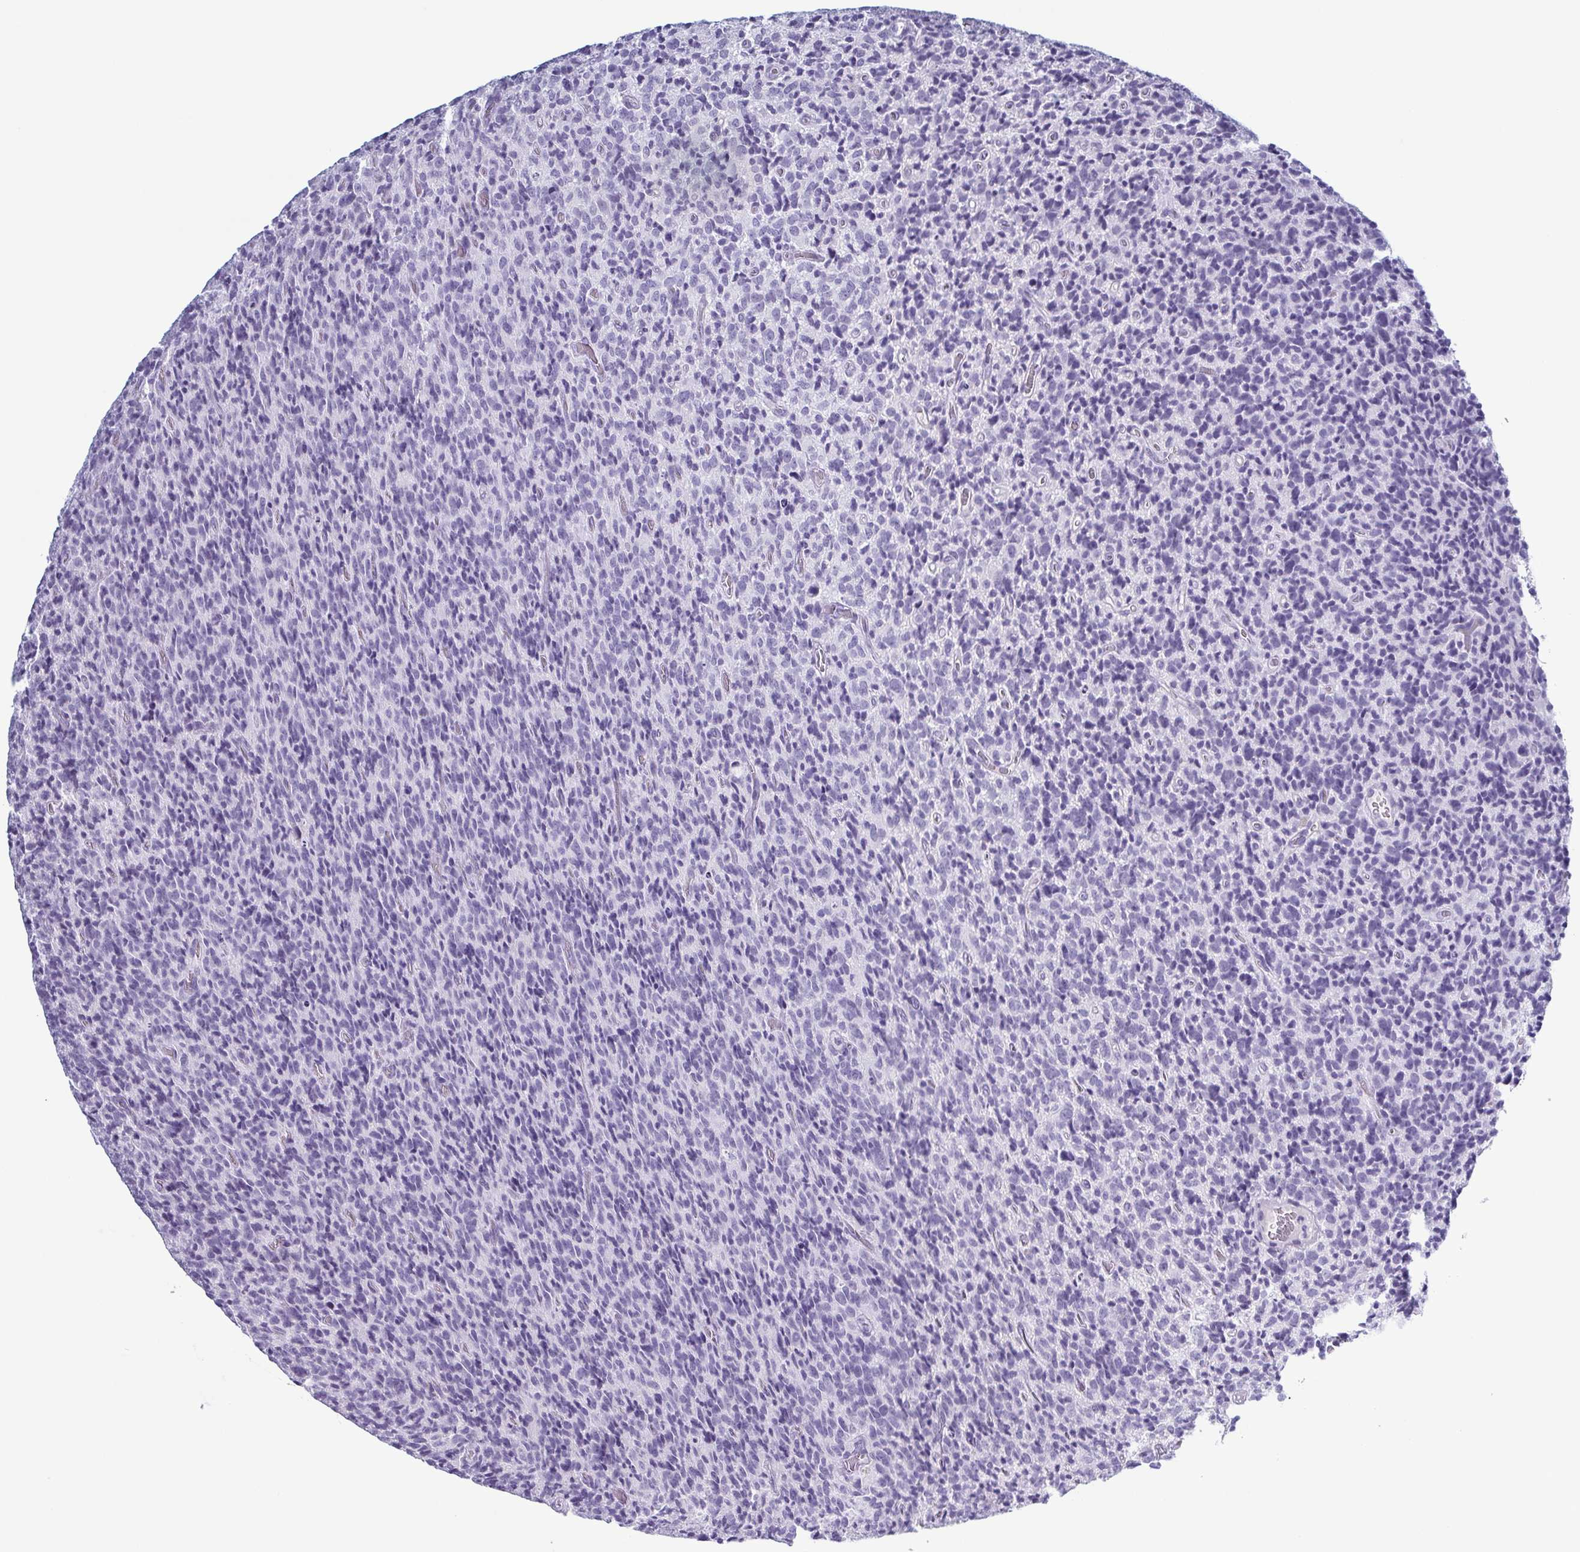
{"staining": {"intensity": "negative", "quantity": "none", "location": "none"}, "tissue": "glioma", "cell_type": "Tumor cells", "image_type": "cancer", "snomed": [{"axis": "morphology", "description": "Glioma, malignant, High grade"}, {"axis": "topography", "description": "Brain"}], "caption": "A photomicrograph of human malignant high-grade glioma is negative for staining in tumor cells.", "gene": "KRT10", "patient": {"sex": "male", "age": 76}}